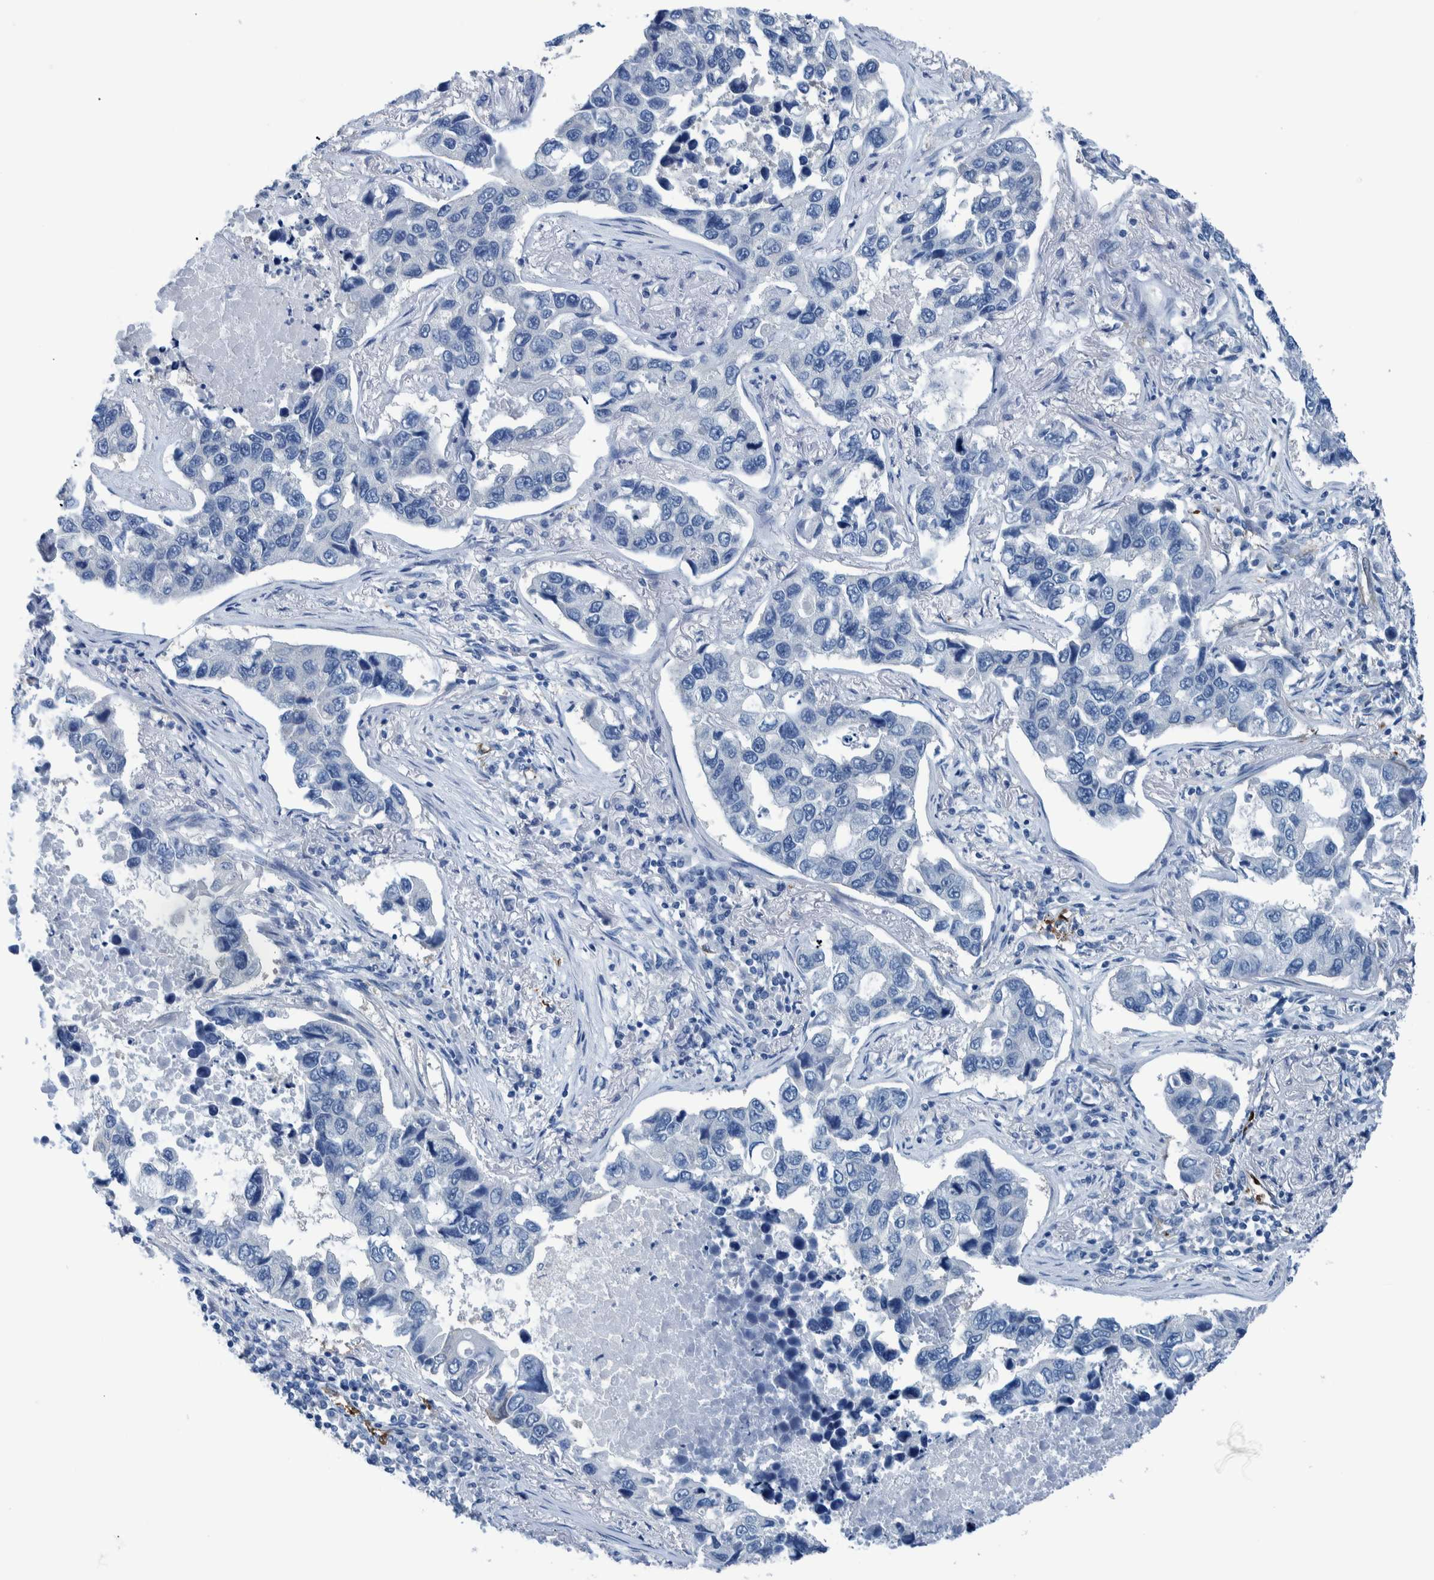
{"staining": {"intensity": "negative", "quantity": "none", "location": "none"}, "tissue": "lung cancer", "cell_type": "Tumor cells", "image_type": "cancer", "snomed": [{"axis": "morphology", "description": "Adenocarcinoma, NOS"}, {"axis": "topography", "description": "Lung"}], "caption": "IHC of human lung adenocarcinoma shows no staining in tumor cells.", "gene": "IDO1", "patient": {"sex": "male", "age": 64}}